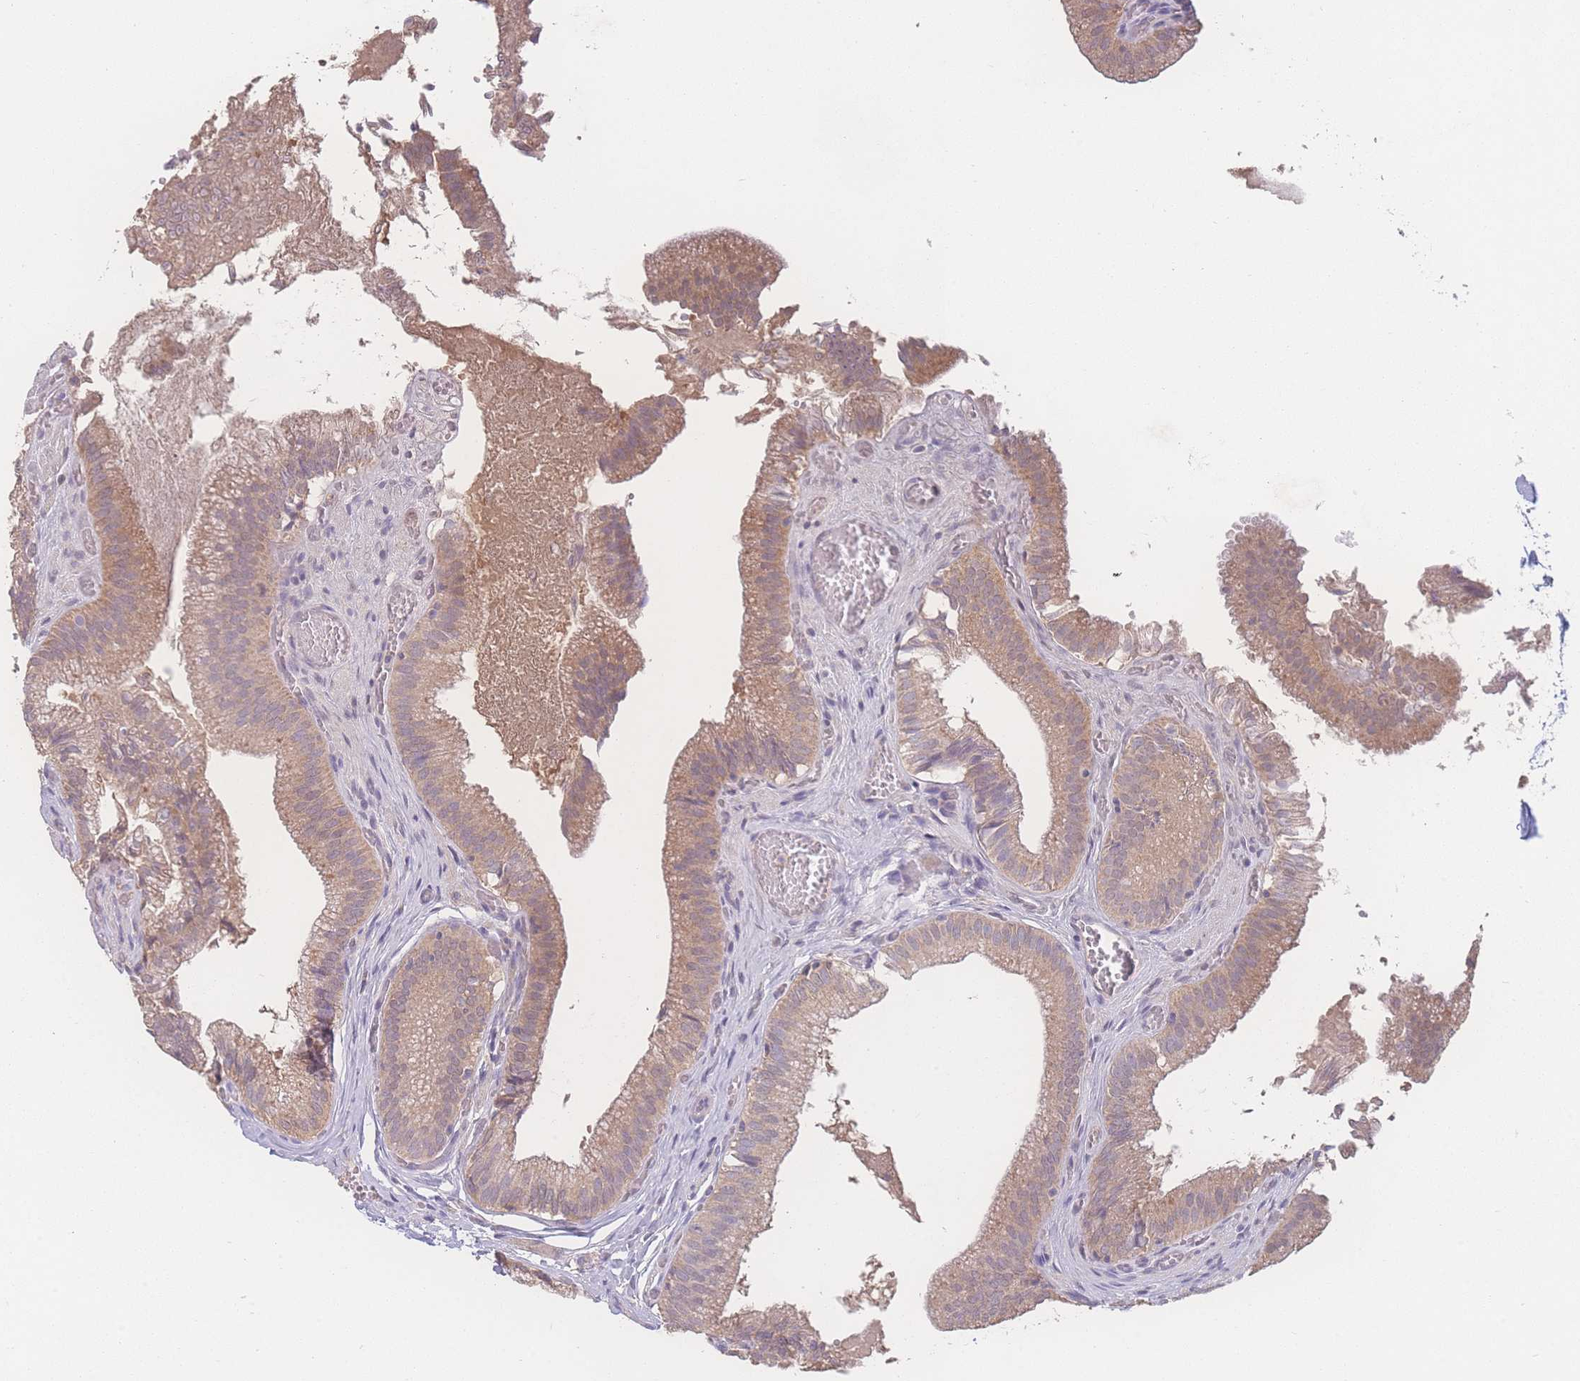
{"staining": {"intensity": "moderate", "quantity": ">75%", "location": "cytoplasmic/membranous"}, "tissue": "gallbladder", "cell_type": "Glandular cells", "image_type": "normal", "snomed": [{"axis": "morphology", "description": "Normal tissue, NOS"}, {"axis": "topography", "description": "Gallbladder"}, {"axis": "topography", "description": "Peripheral nerve tissue"}], "caption": "Immunohistochemical staining of unremarkable gallbladder exhibits moderate cytoplasmic/membranous protein expression in approximately >75% of glandular cells. (DAB IHC with brightfield microscopy, high magnification).", "gene": "GIPR", "patient": {"sex": "male", "age": 17}}